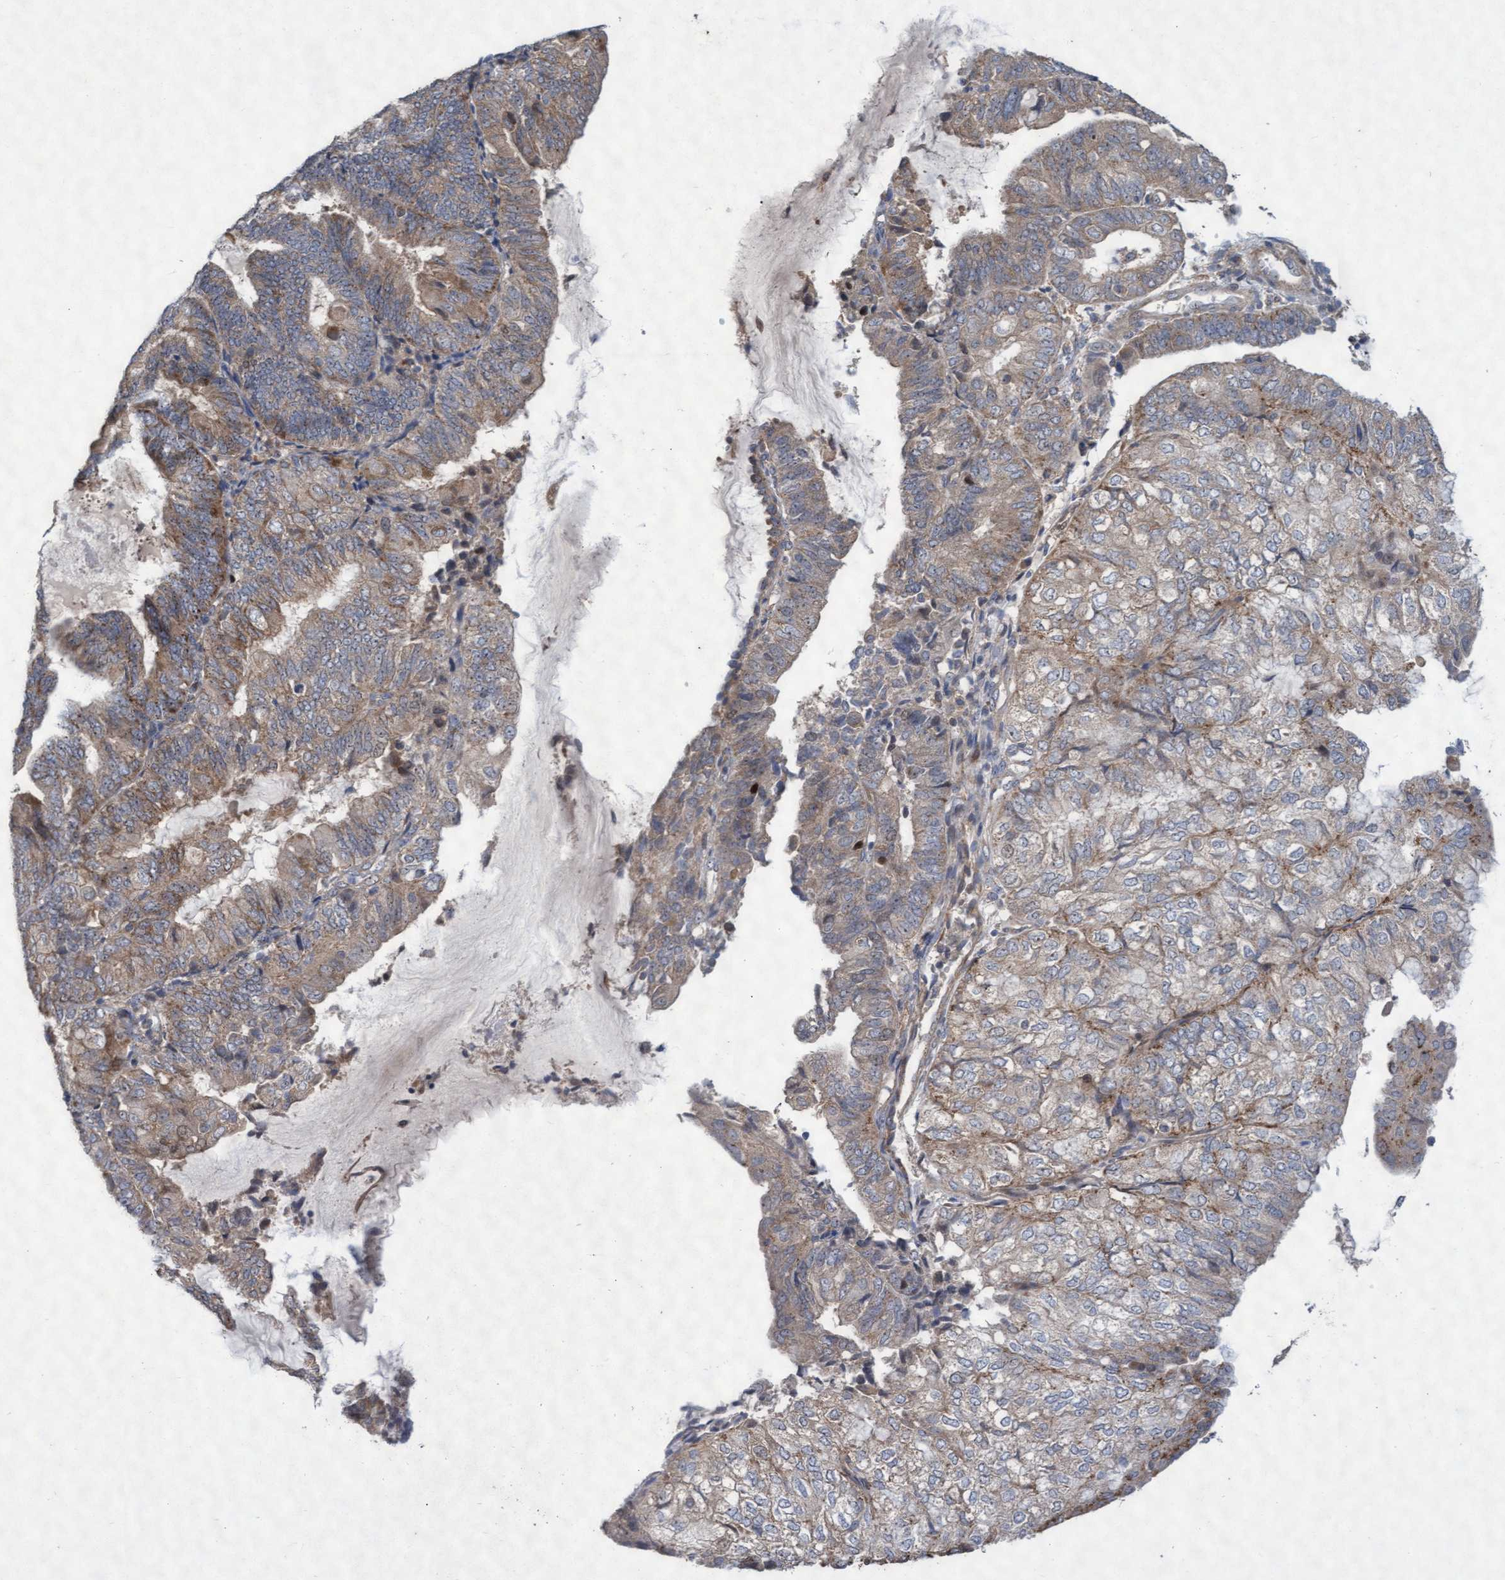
{"staining": {"intensity": "weak", "quantity": ">75%", "location": "cytoplasmic/membranous"}, "tissue": "endometrial cancer", "cell_type": "Tumor cells", "image_type": "cancer", "snomed": [{"axis": "morphology", "description": "Adenocarcinoma, NOS"}, {"axis": "topography", "description": "Endometrium"}], "caption": "An immunohistochemistry (IHC) histopathology image of neoplastic tissue is shown. Protein staining in brown shows weak cytoplasmic/membranous positivity in endometrial cancer (adenocarcinoma) within tumor cells.", "gene": "ABCF2", "patient": {"sex": "female", "age": 81}}